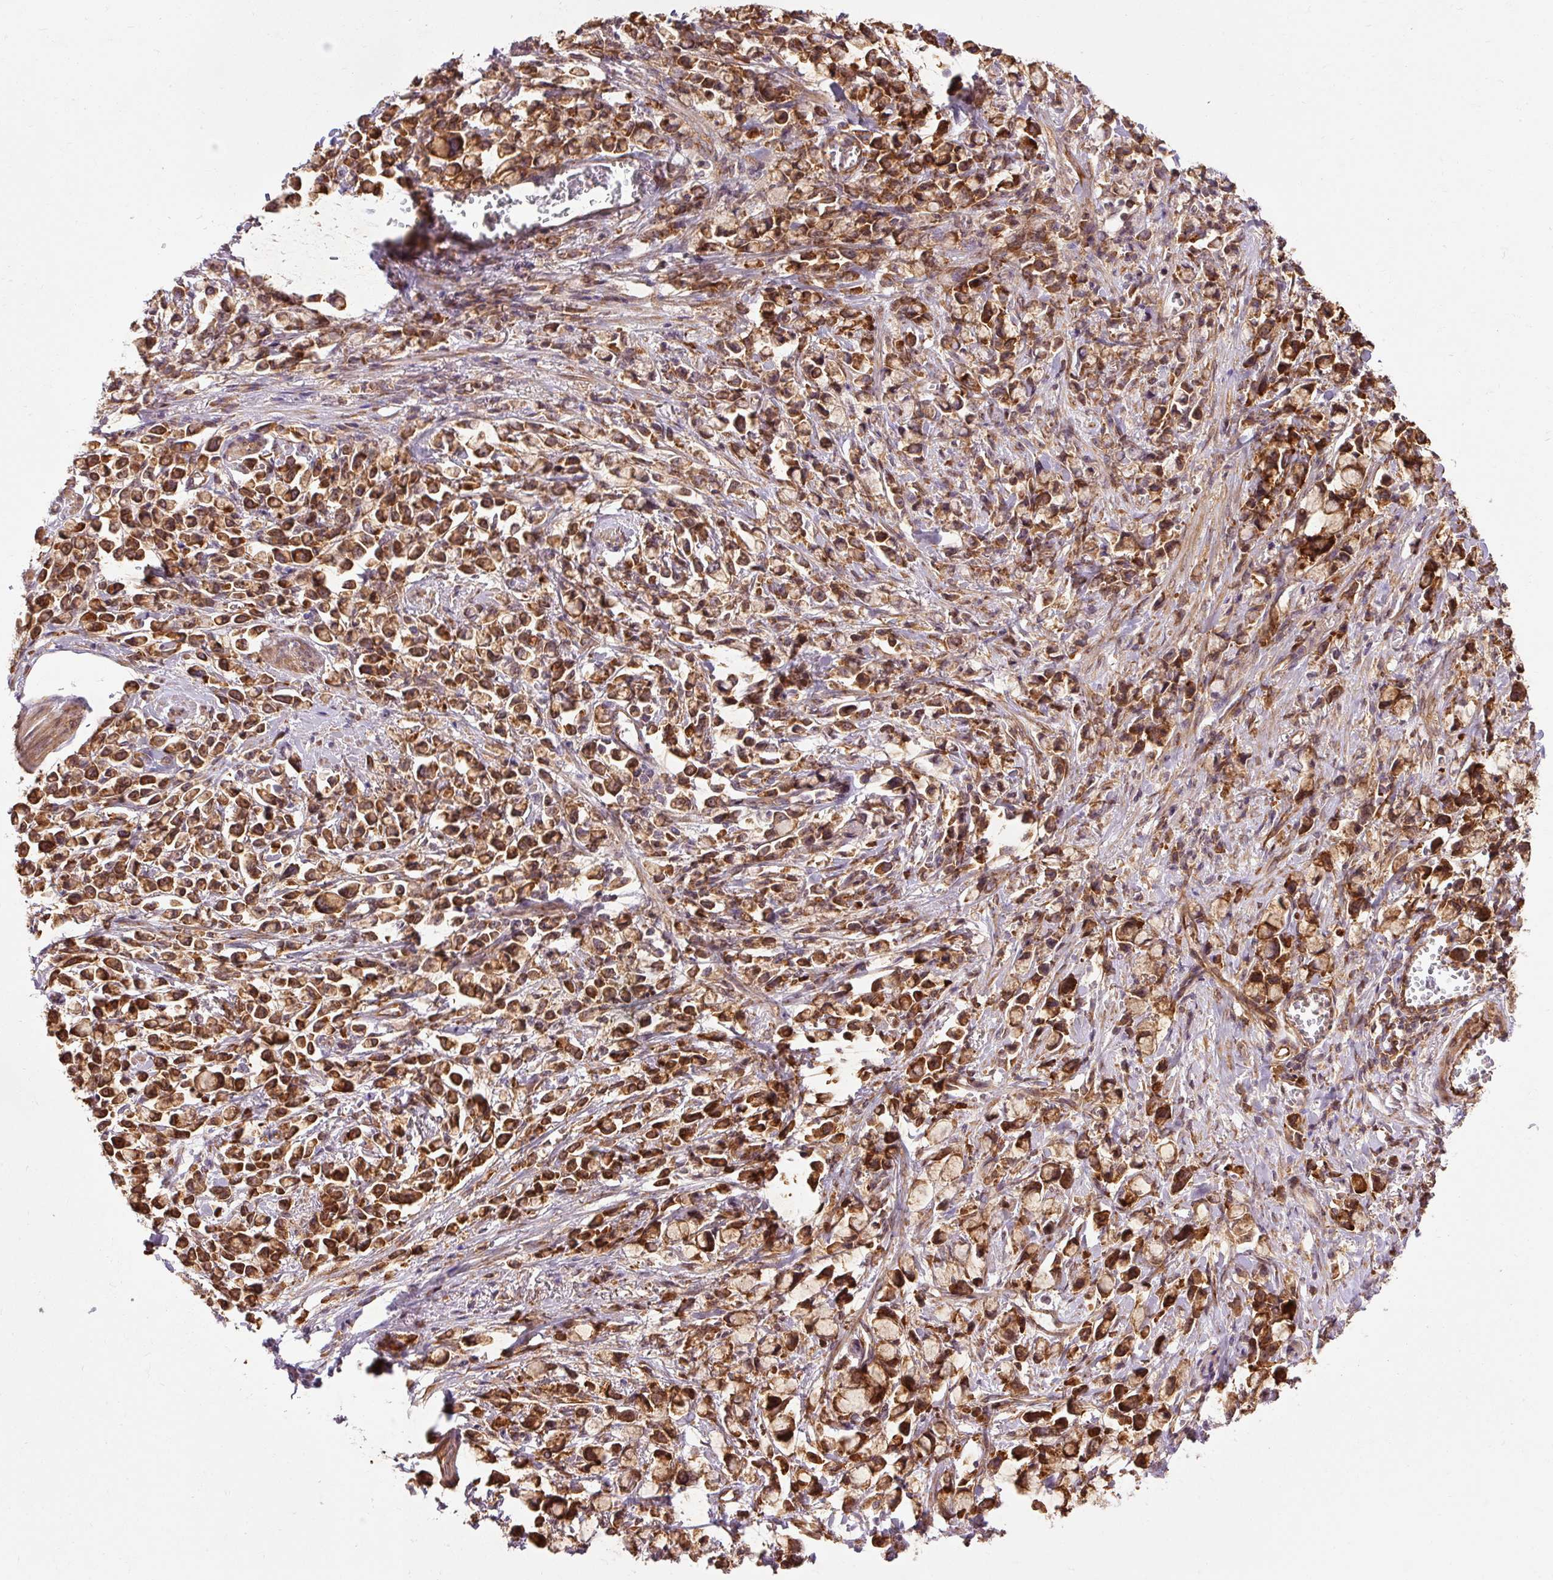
{"staining": {"intensity": "strong", "quantity": ">75%", "location": "cytoplasmic/membranous"}, "tissue": "stomach cancer", "cell_type": "Tumor cells", "image_type": "cancer", "snomed": [{"axis": "morphology", "description": "Adenocarcinoma, NOS"}, {"axis": "topography", "description": "Stomach"}], "caption": "Stomach cancer stained for a protein exhibits strong cytoplasmic/membranous positivity in tumor cells.", "gene": "PDAP1", "patient": {"sex": "female", "age": 81}}